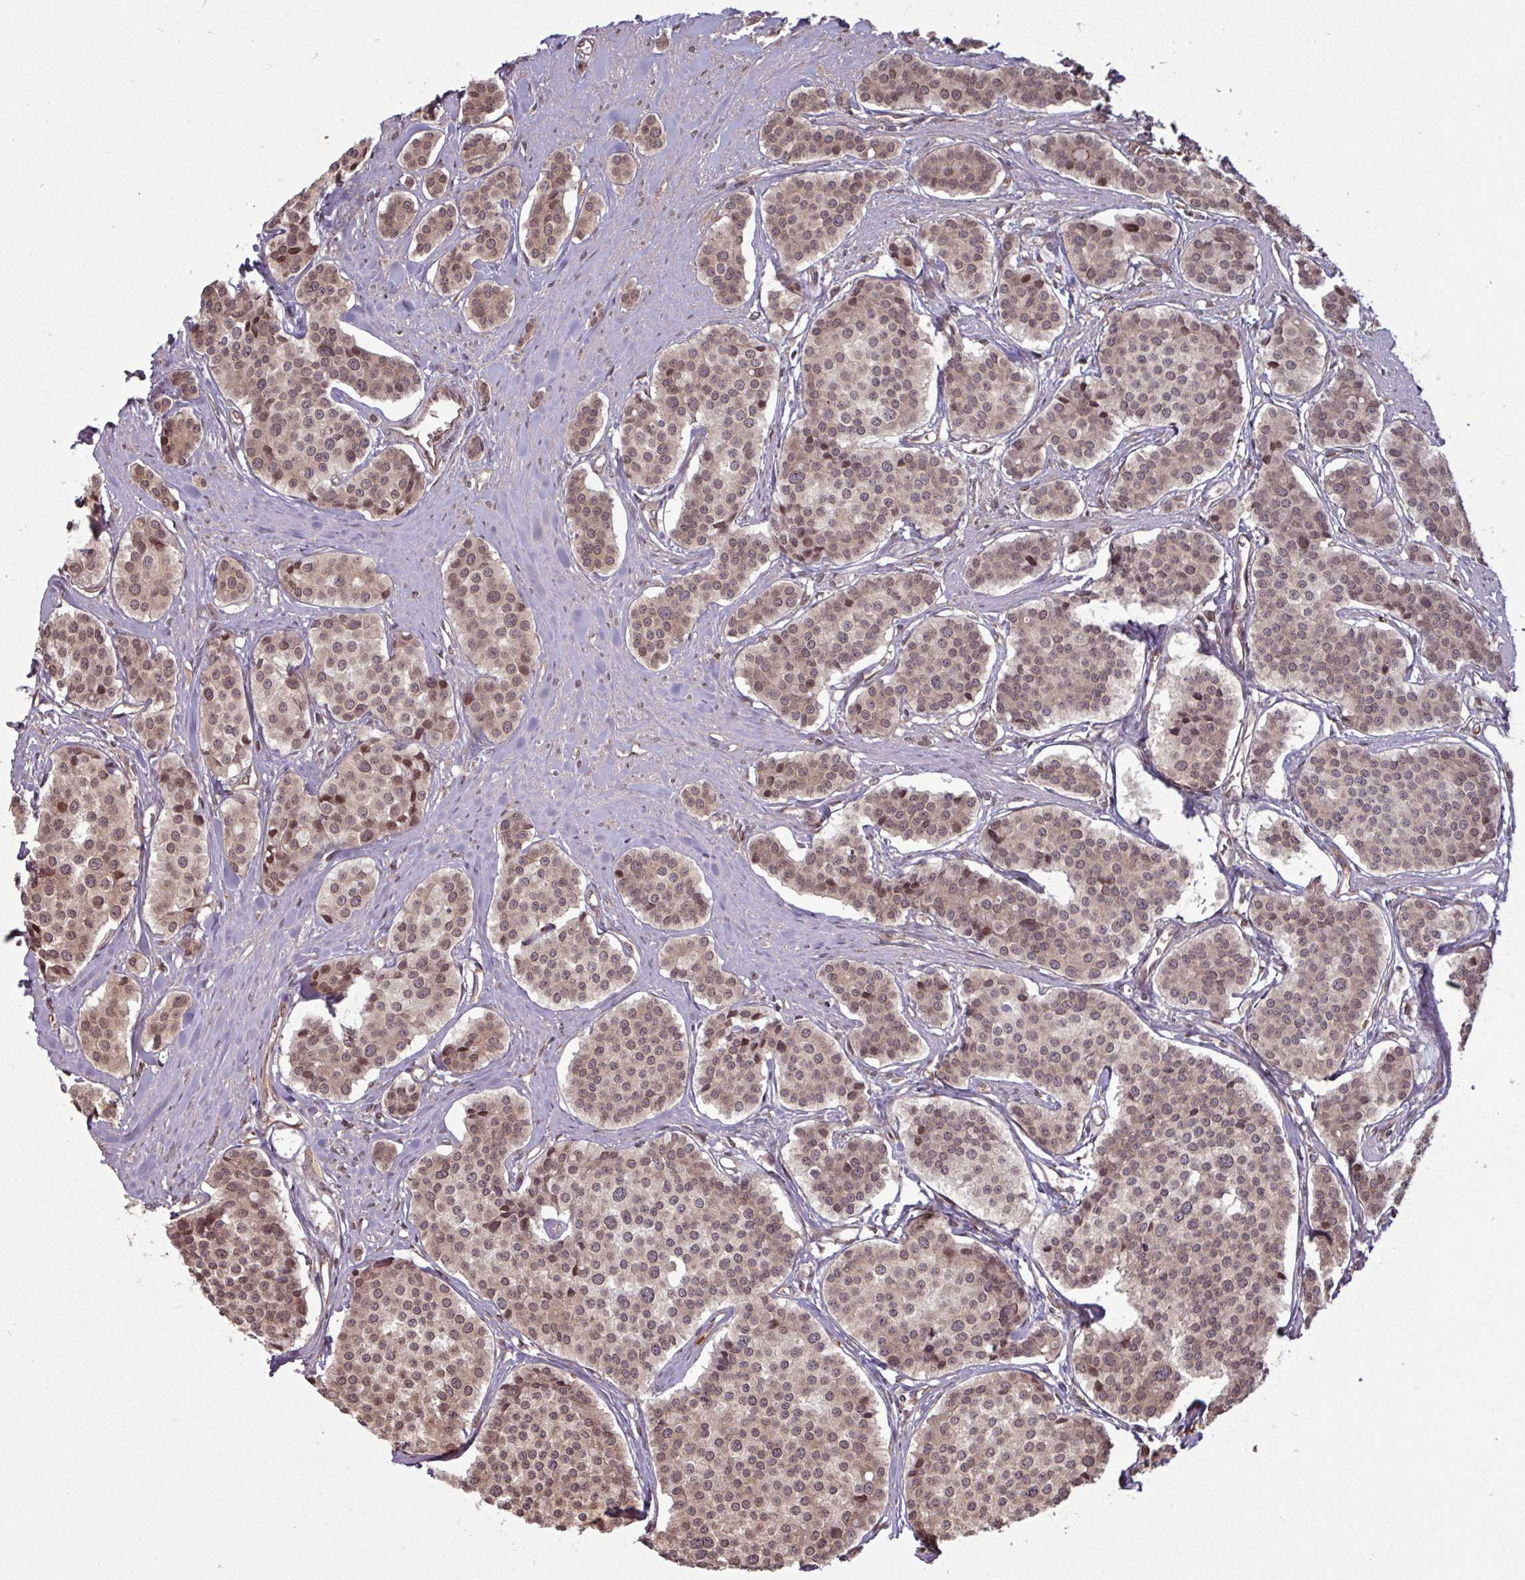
{"staining": {"intensity": "moderate", "quantity": ">75%", "location": "nuclear"}, "tissue": "carcinoid", "cell_type": "Tumor cells", "image_type": "cancer", "snomed": [{"axis": "morphology", "description": "Carcinoid, malignant, NOS"}, {"axis": "topography", "description": "Small intestine"}], "caption": "Moderate nuclear expression is identified in about >75% of tumor cells in carcinoid. (brown staining indicates protein expression, while blue staining denotes nuclei).", "gene": "RBM4B", "patient": {"sex": "male", "age": 60}}